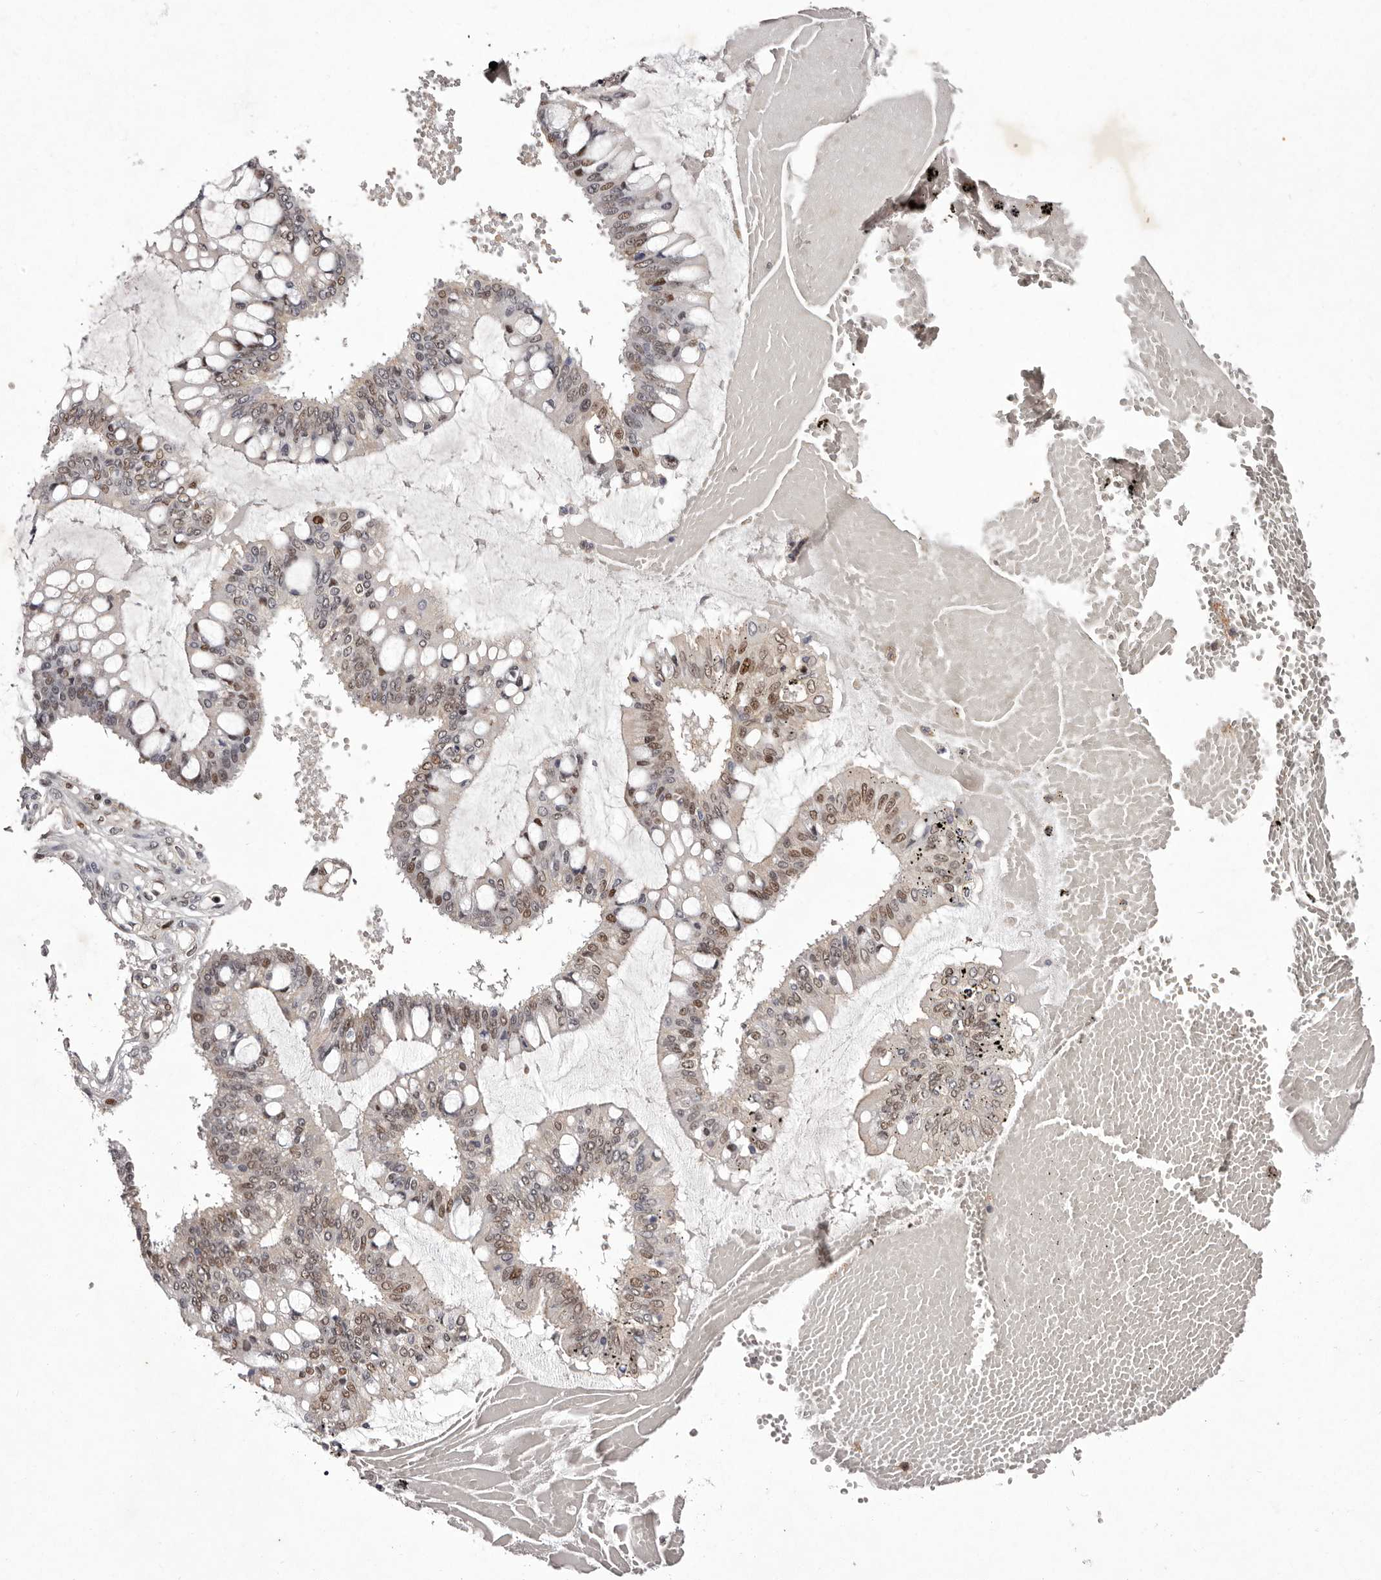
{"staining": {"intensity": "moderate", "quantity": "<25%", "location": "nuclear"}, "tissue": "ovarian cancer", "cell_type": "Tumor cells", "image_type": "cancer", "snomed": [{"axis": "morphology", "description": "Cystadenocarcinoma, mucinous, NOS"}, {"axis": "topography", "description": "Ovary"}], "caption": "High-power microscopy captured an immunohistochemistry histopathology image of ovarian cancer (mucinous cystadenocarcinoma), revealing moderate nuclear positivity in approximately <25% of tumor cells. (Brightfield microscopy of DAB IHC at high magnification).", "gene": "FBXO5", "patient": {"sex": "female", "age": 73}}